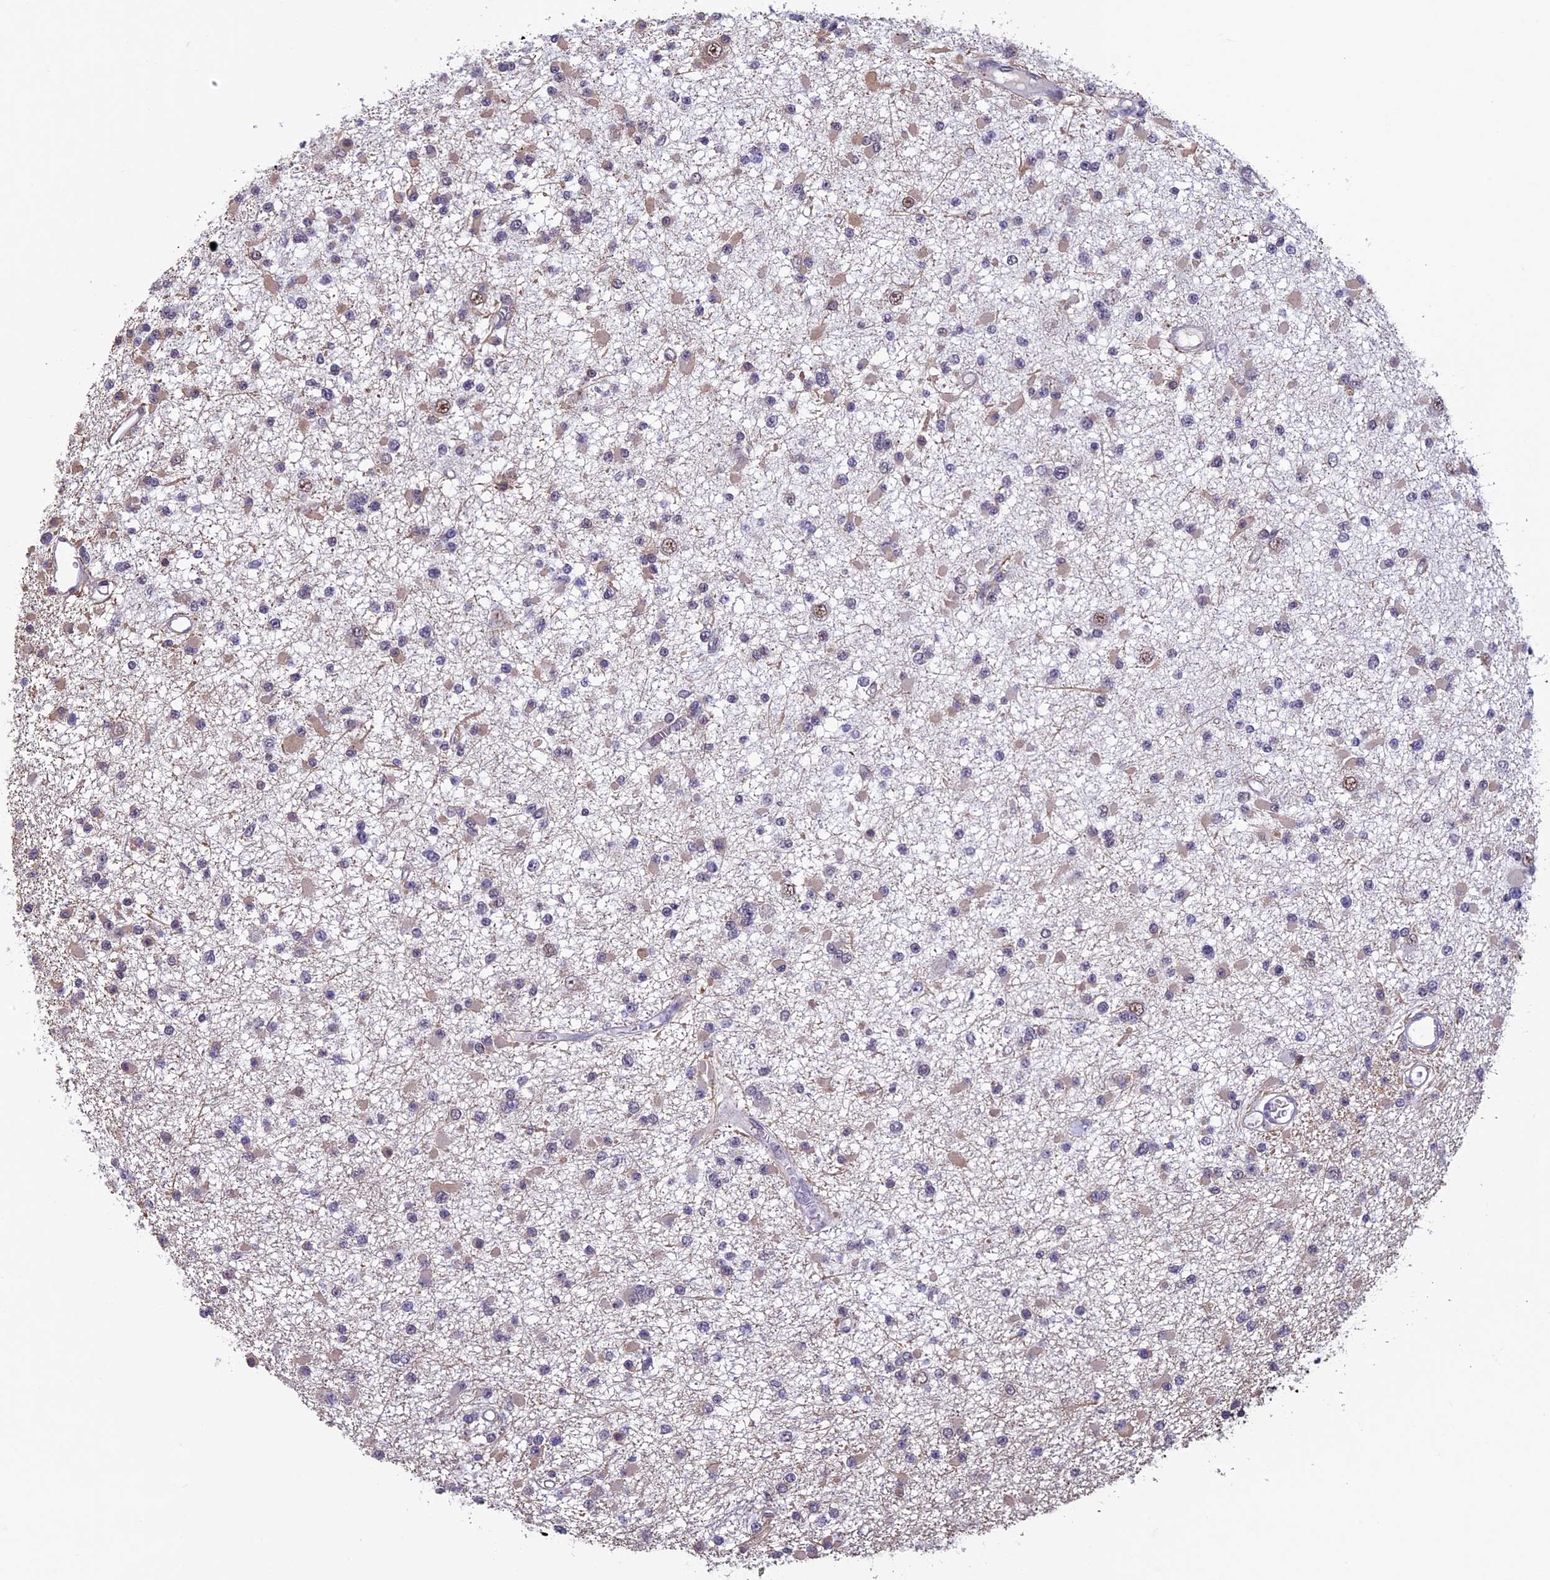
{"staining": {"intensity": "weak", "quantity": "25%-75%", "location": "cytoplasmic/membranous,nuclear"}, "tissue": "glioma", "cell_type": "Tumor cells", "image_type": "cancer", "snomed": [{"axis": "morphology", "description": "Glioma, malignant, Low grade"}, {"axis": "topography", "description": "Brain"}], "caption": "Malignant glioma (low-grade) stained with a brown dye shows weak cytoplasmic/membranous and nuclear positive positivity in approximately 25%-75% of tumor cells.", "gene": "RNF40", "patient": {"sex": "female", "age": 22}}